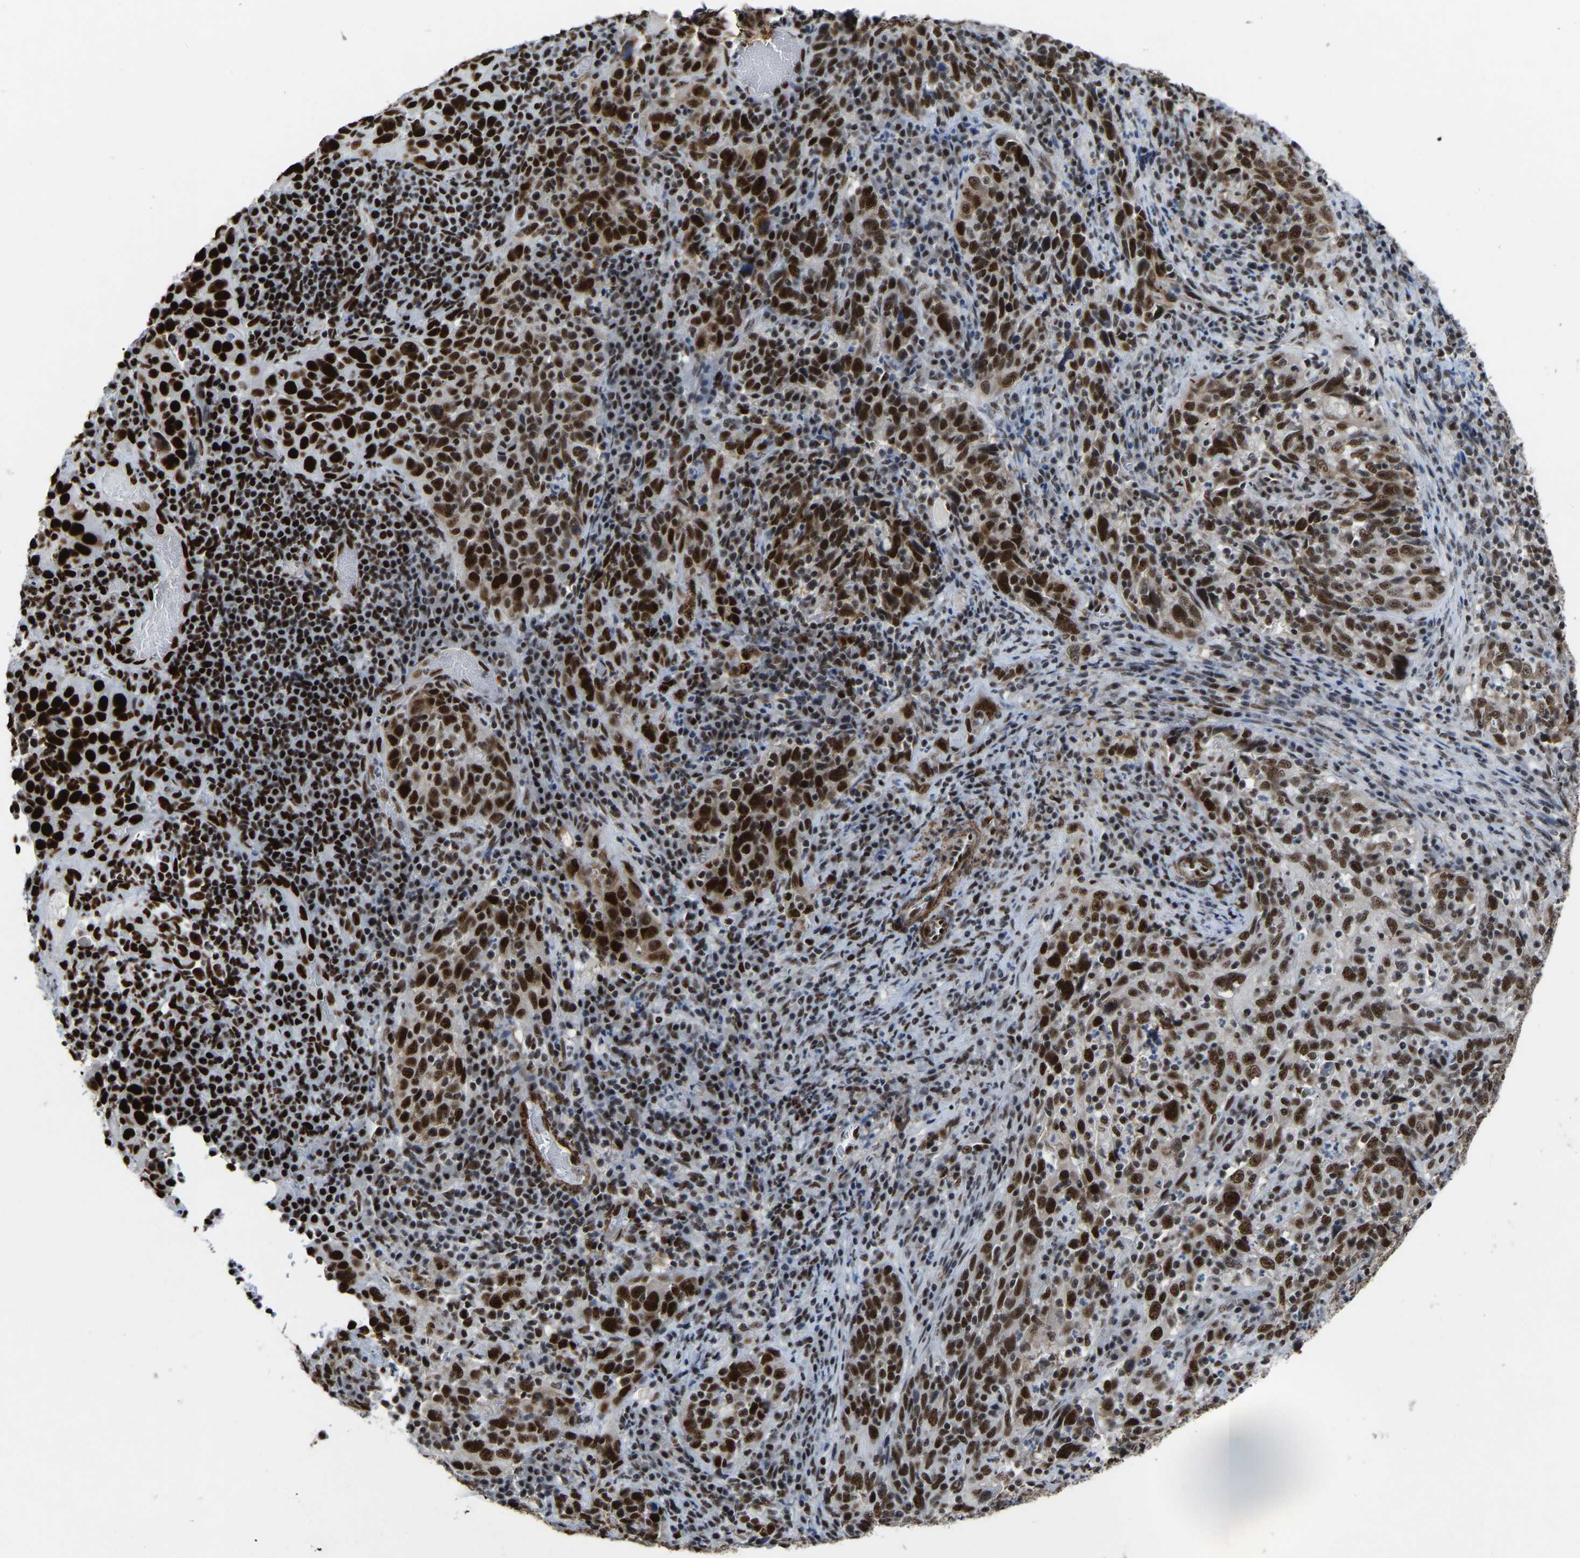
{"staining": {"intensity": "strong", "quantity": ">75%", "location": "nuclear"}, "tissue": "cervical cancer", "cell_type": "Tumor cells", "image_type": "cancer", "snomed": [{"axis": "morphology", "description": "Squamous cell carcinoma, NOS"}, {"axis": "topography", "description": "Cervix"}], "caption": "A micrograph of cervical cancer (squamous cell carcinoma) stained for a protein exhibits strong nuclear brown staining in tumor cells.", "gene": "DDX5", "patient": {"sex": "female", "age": 46}}